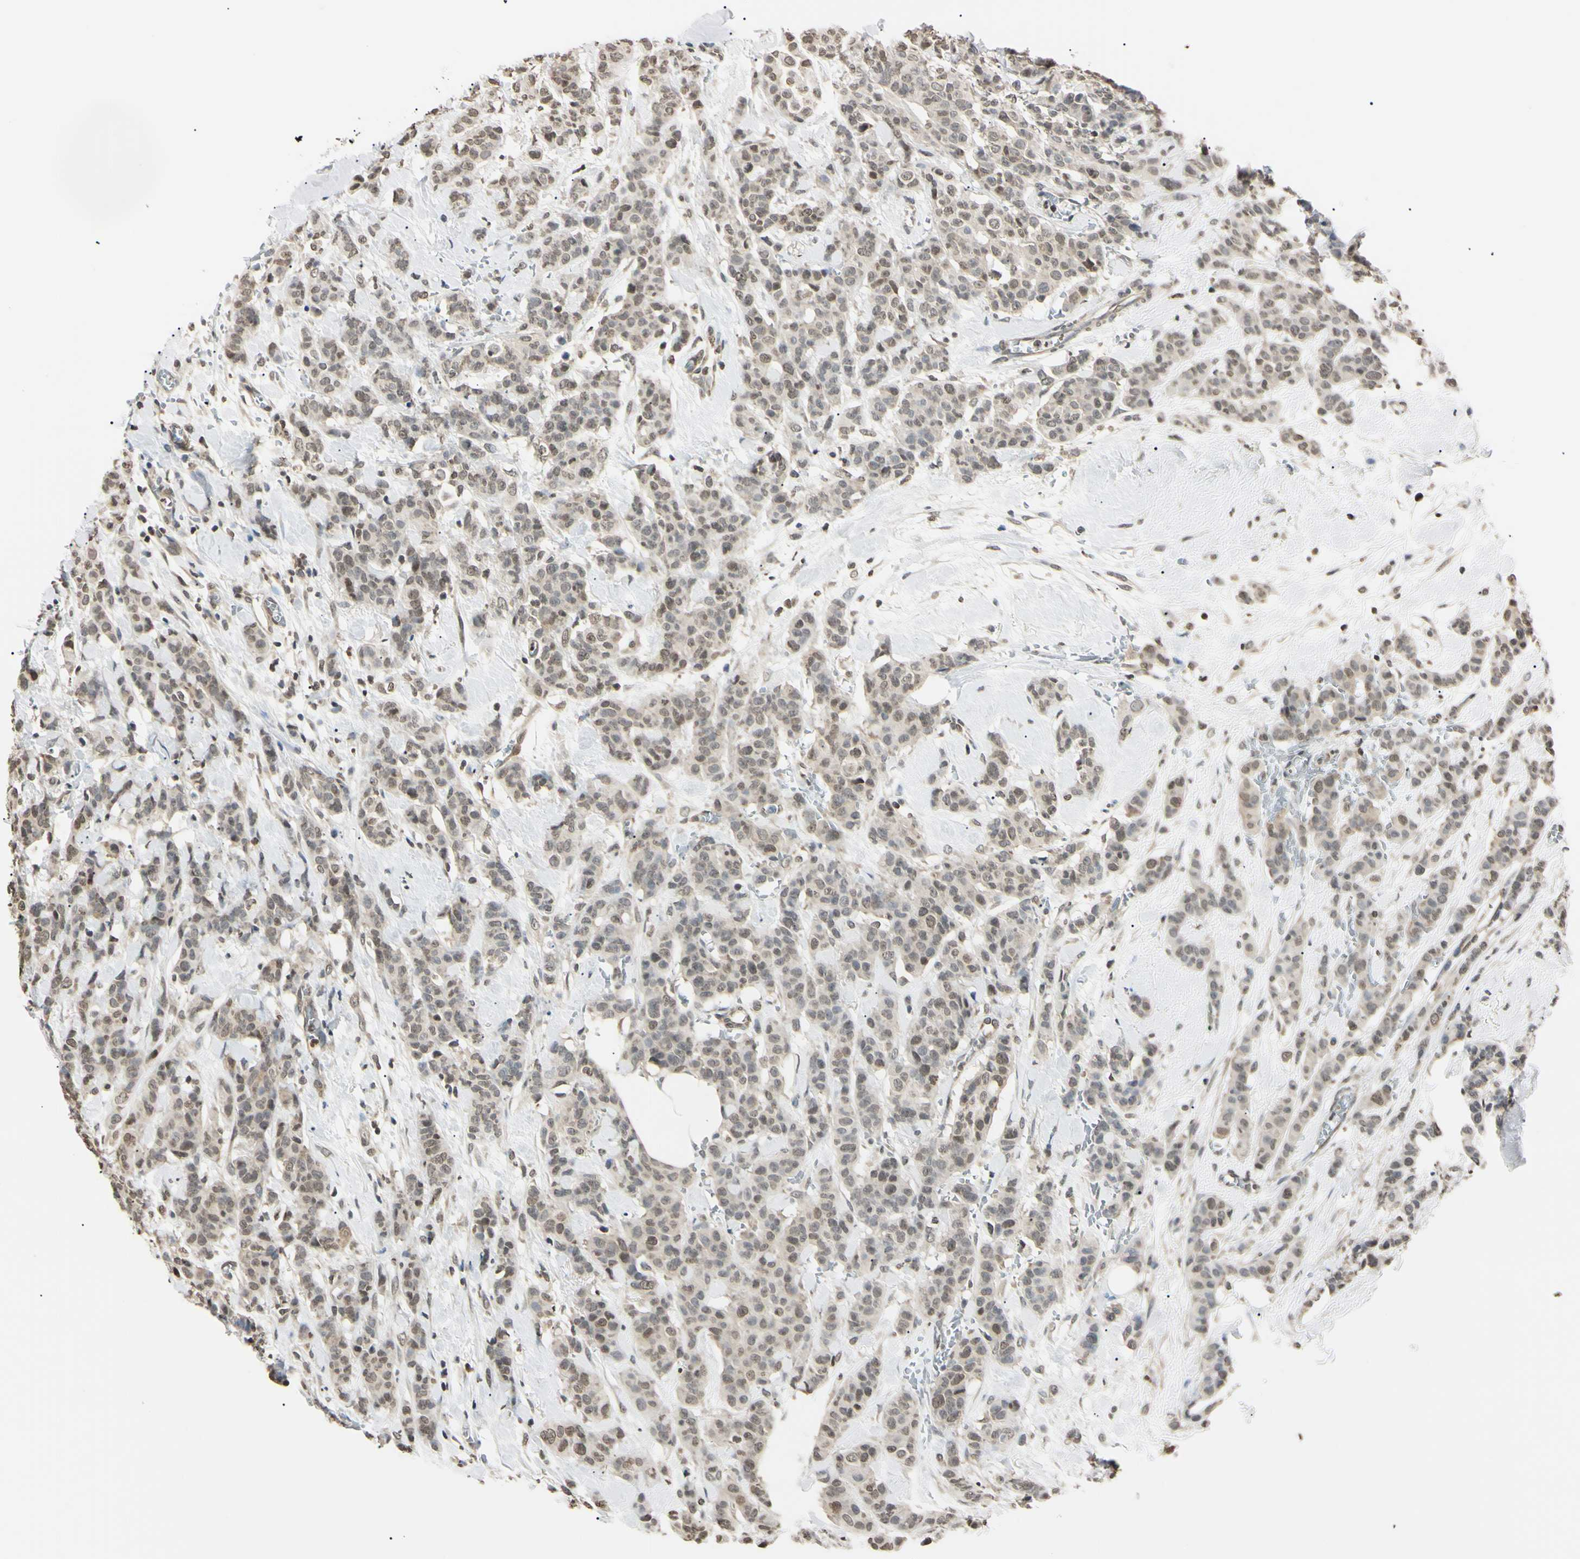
{"staining": {"intensity": "weak", "quantity": ">75%", "location": "cytoplasmic/membranous,nuclear"}, "tissue": "breast cancer", "cell_type": "Tumor cells", "image_type": "cancer", "snomed": [{"axis": "morphology", "description": "Normal tissue, NOS"}, {"axis": "morphology", "description": "Duct carcinoma"}, {"axis": "topography", "description": "Breast"}], "caption": "Immunohistochemical staining of intraductal carcinoma (breast) demonstrates weak cytoplasmic/membranous and nuclear protein positivity in approximately >75% of tumor cells. Nuclei are stained in blue.", "gene": "CDC45", "patient": {"sex": "female", "age": 40}}